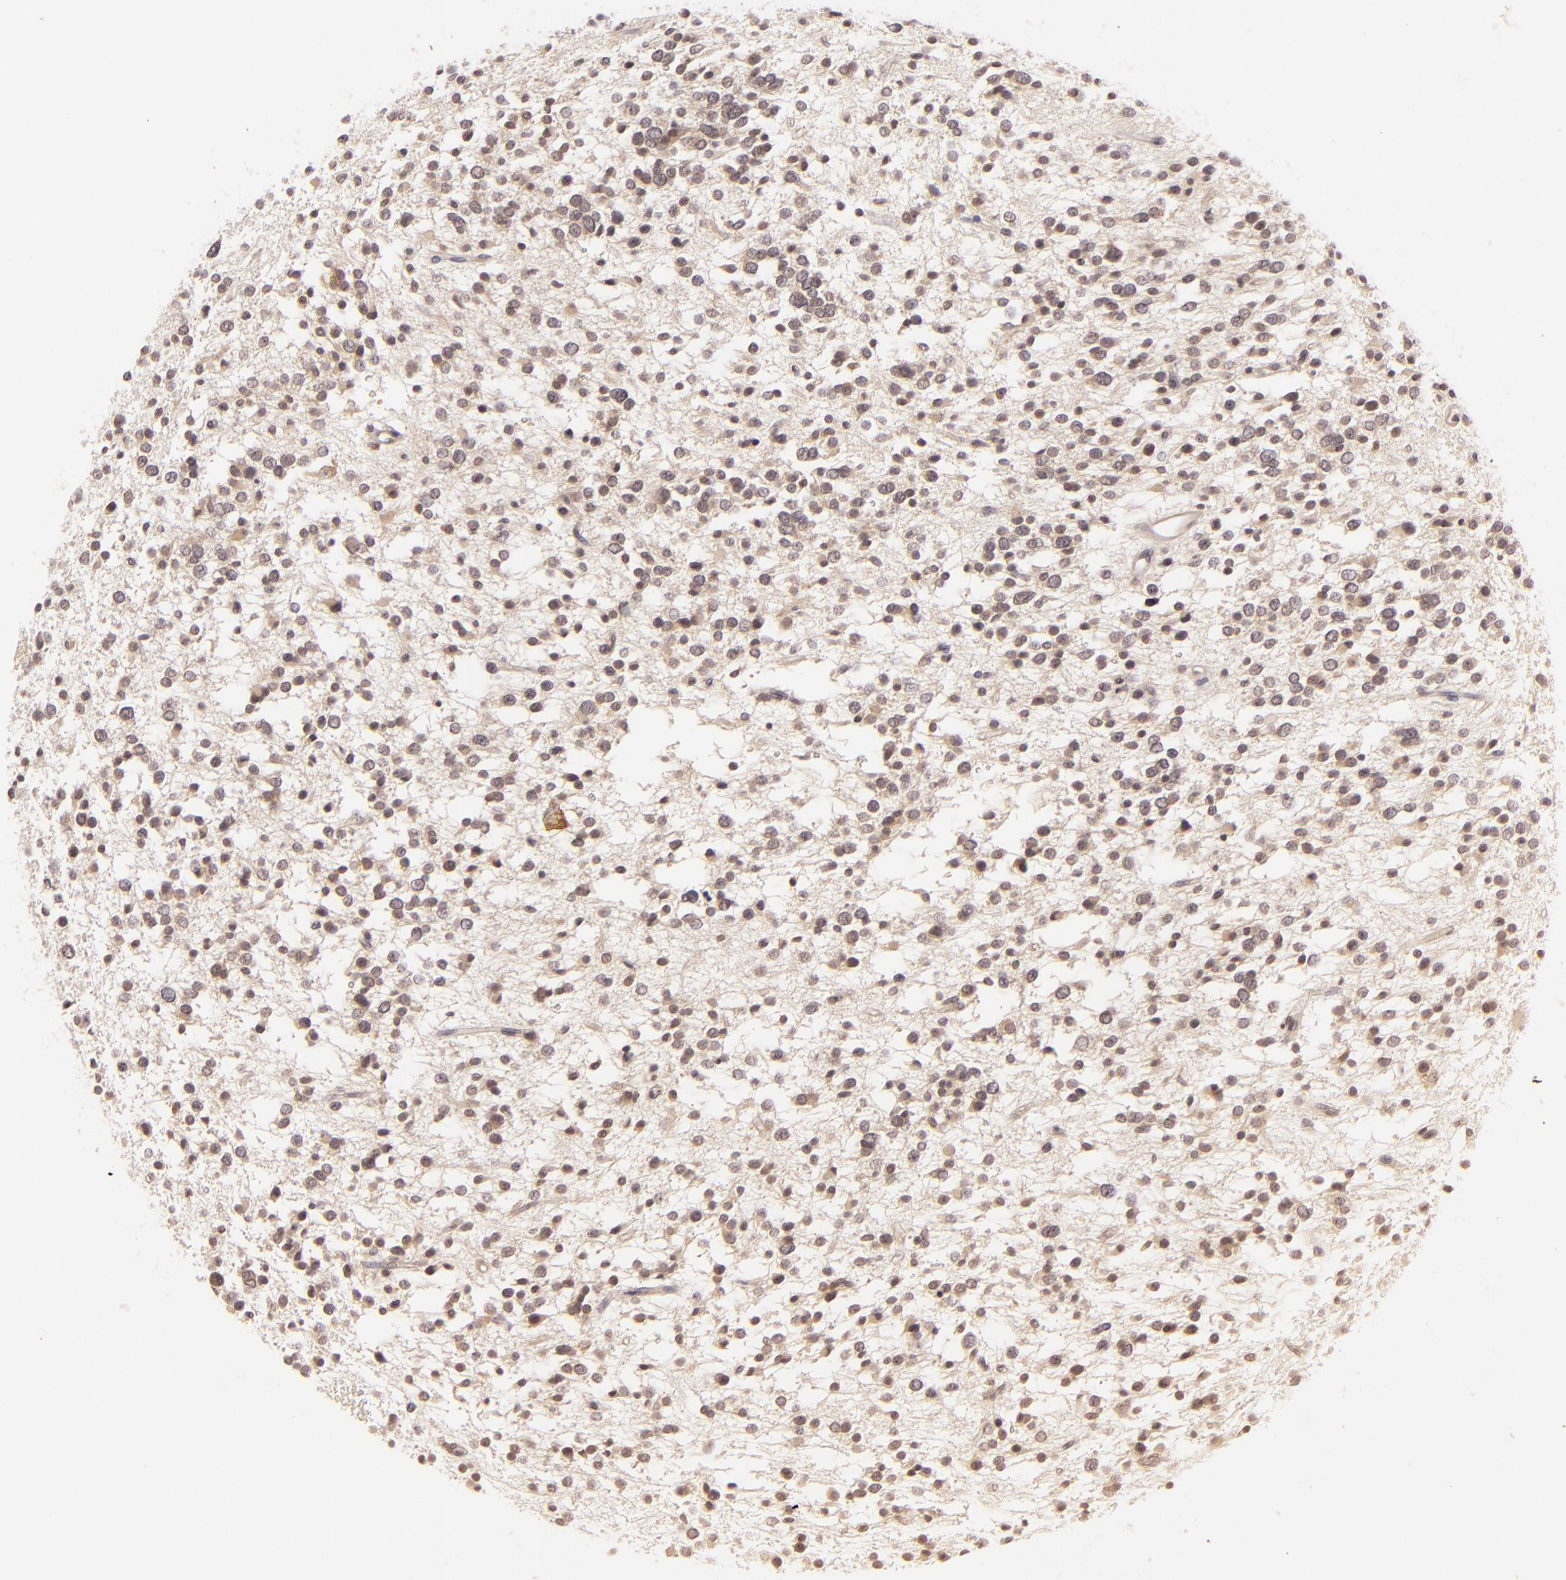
{"staining": {"intensity": "moderate", "quantity": "25%-75%", "location": "nuclear"}, "tissue": "glioma", "cell_type": "Tumor cells", "image_type": "cancer", "snomed": [{"axis": "morphology", "description": "Glioma, malignant, Low grade"}, {"axis": "topography", "description": "Brain"}], "caption": "Protein staining shows moderate nuclear expression in approximately 25%-75% of tumor cells in glioma. (DAB (3,3'-diaminobenzidine) = brown stain, brightfield microscopy at high magnification).", "gene": "CASP8", "patient": {"sex": "female", "age": 36}}